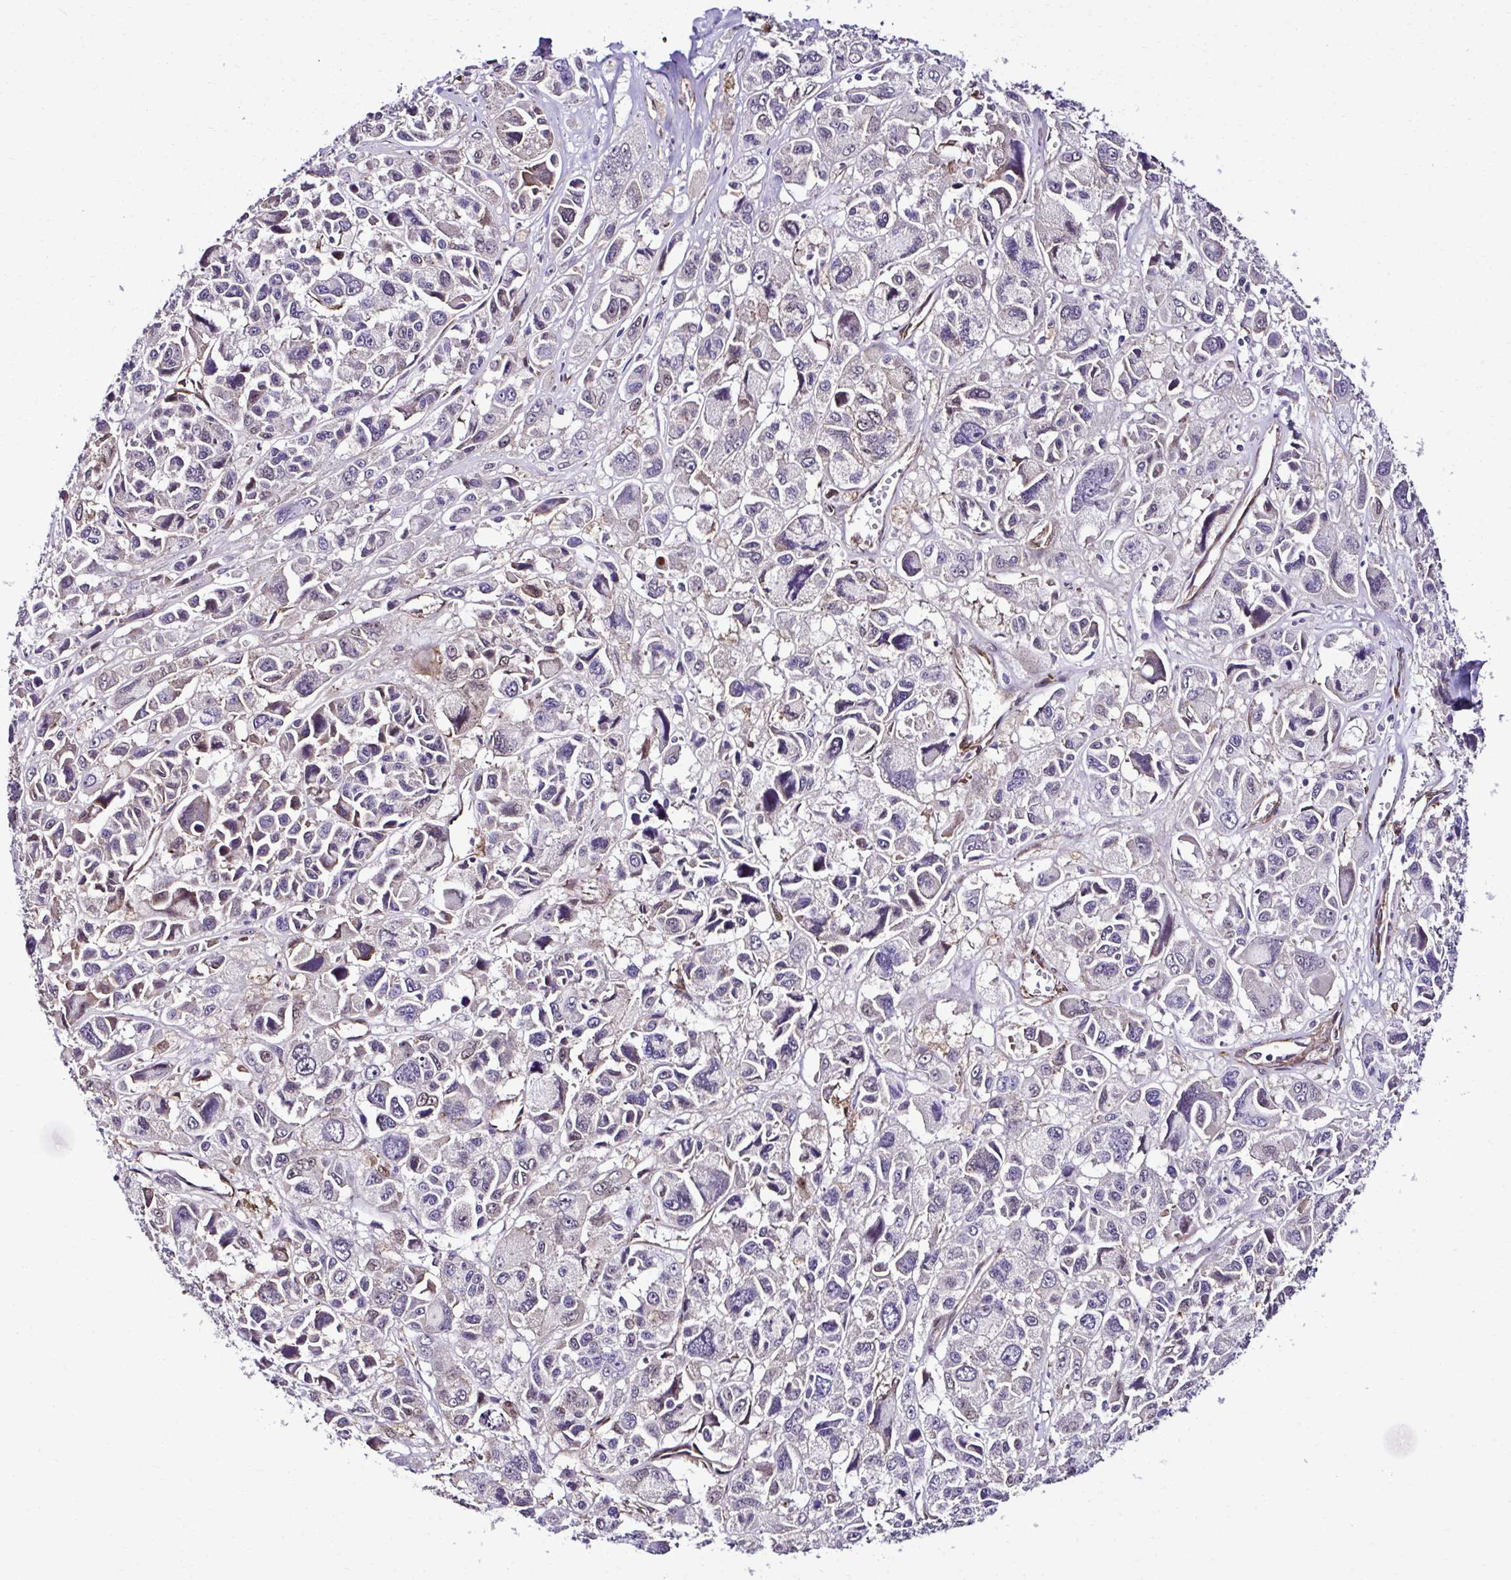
{"staining": {"intensity": "weak", "quantity": "<25%", "location": "cytoplasmic/membranous,nuclear"}, "tissue": "melanoma", "cell_type": "Tumor cells", "image_type": "cancer", "snomed": [{"axis": "morphology", "description": "Malignant melanoma, NOS"}, {"axis": "topography", "description": "Skin"}], "caption": "Immunohistochemistry (IHC) of human malignant melanoma demonstrates no staining in tumor cells. (DAB immunohistochemistry with hematoxylin counter stain).", "gene": "TRIM52", "patient": {"sex": "female", "age": 66}}